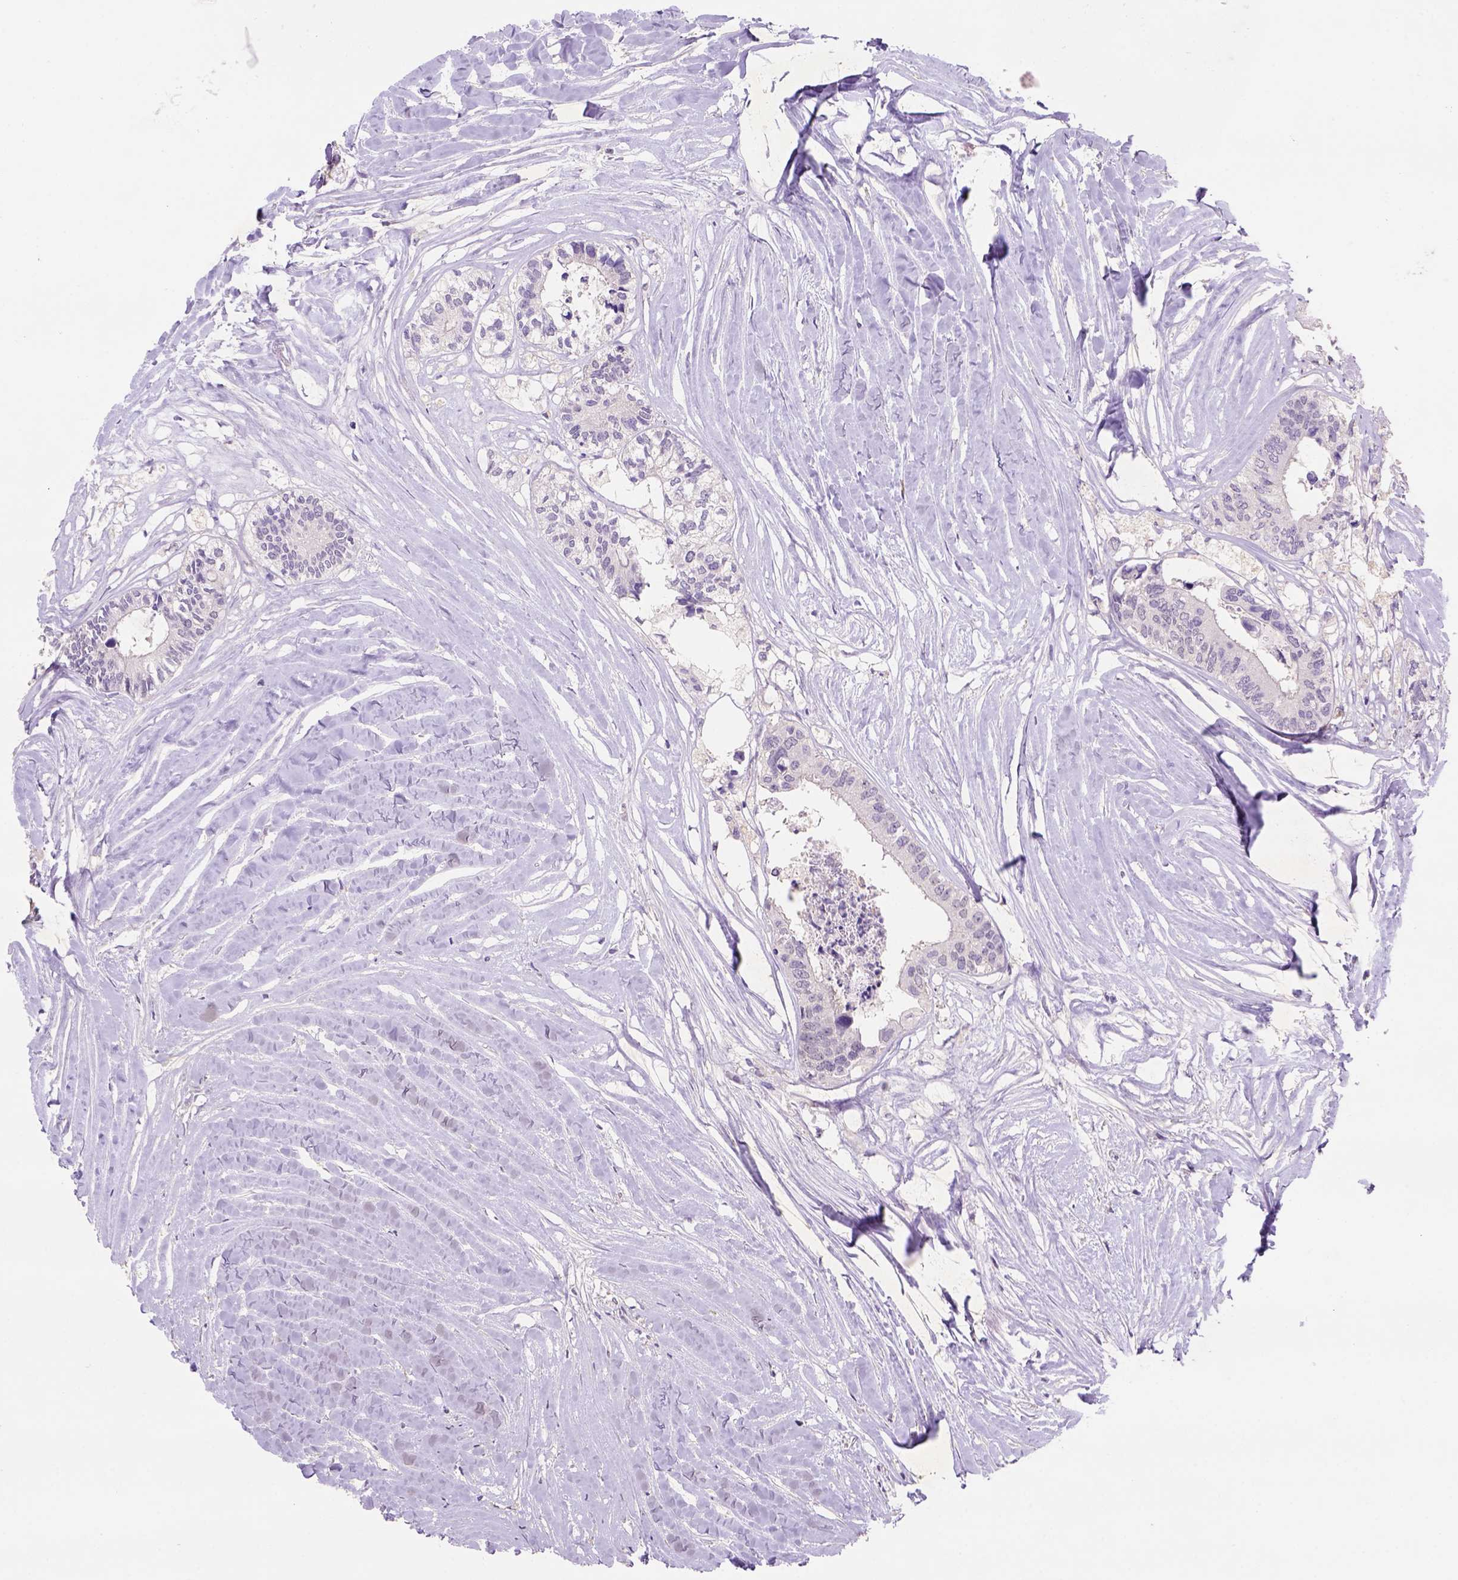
{"staining": {"intensity": "weak", "quantity": "<25%", "location": "cytoplasmic/membranous"}, "tissue": "colorectal cancer", "cell_type": "Tumor cells", "image_type": "cancer", "snomed": [{"axis": "morphology", "description": "Adenocarcinoma, NOS"}, {"axis": "topography", "description": "Colon"}, {"axis": "topography", "description": "Rectum"}], "caption": "Immunohistochemistry of colorectal cancer (adenocarcinoma) demonstrates no positivity in tumor cells. The staining is performed using DAB brown chromogen with nuclei counter-stained in using hematoxylin.", "gene": "SCML4", "patient": {"sex": "male", "age": 57}}